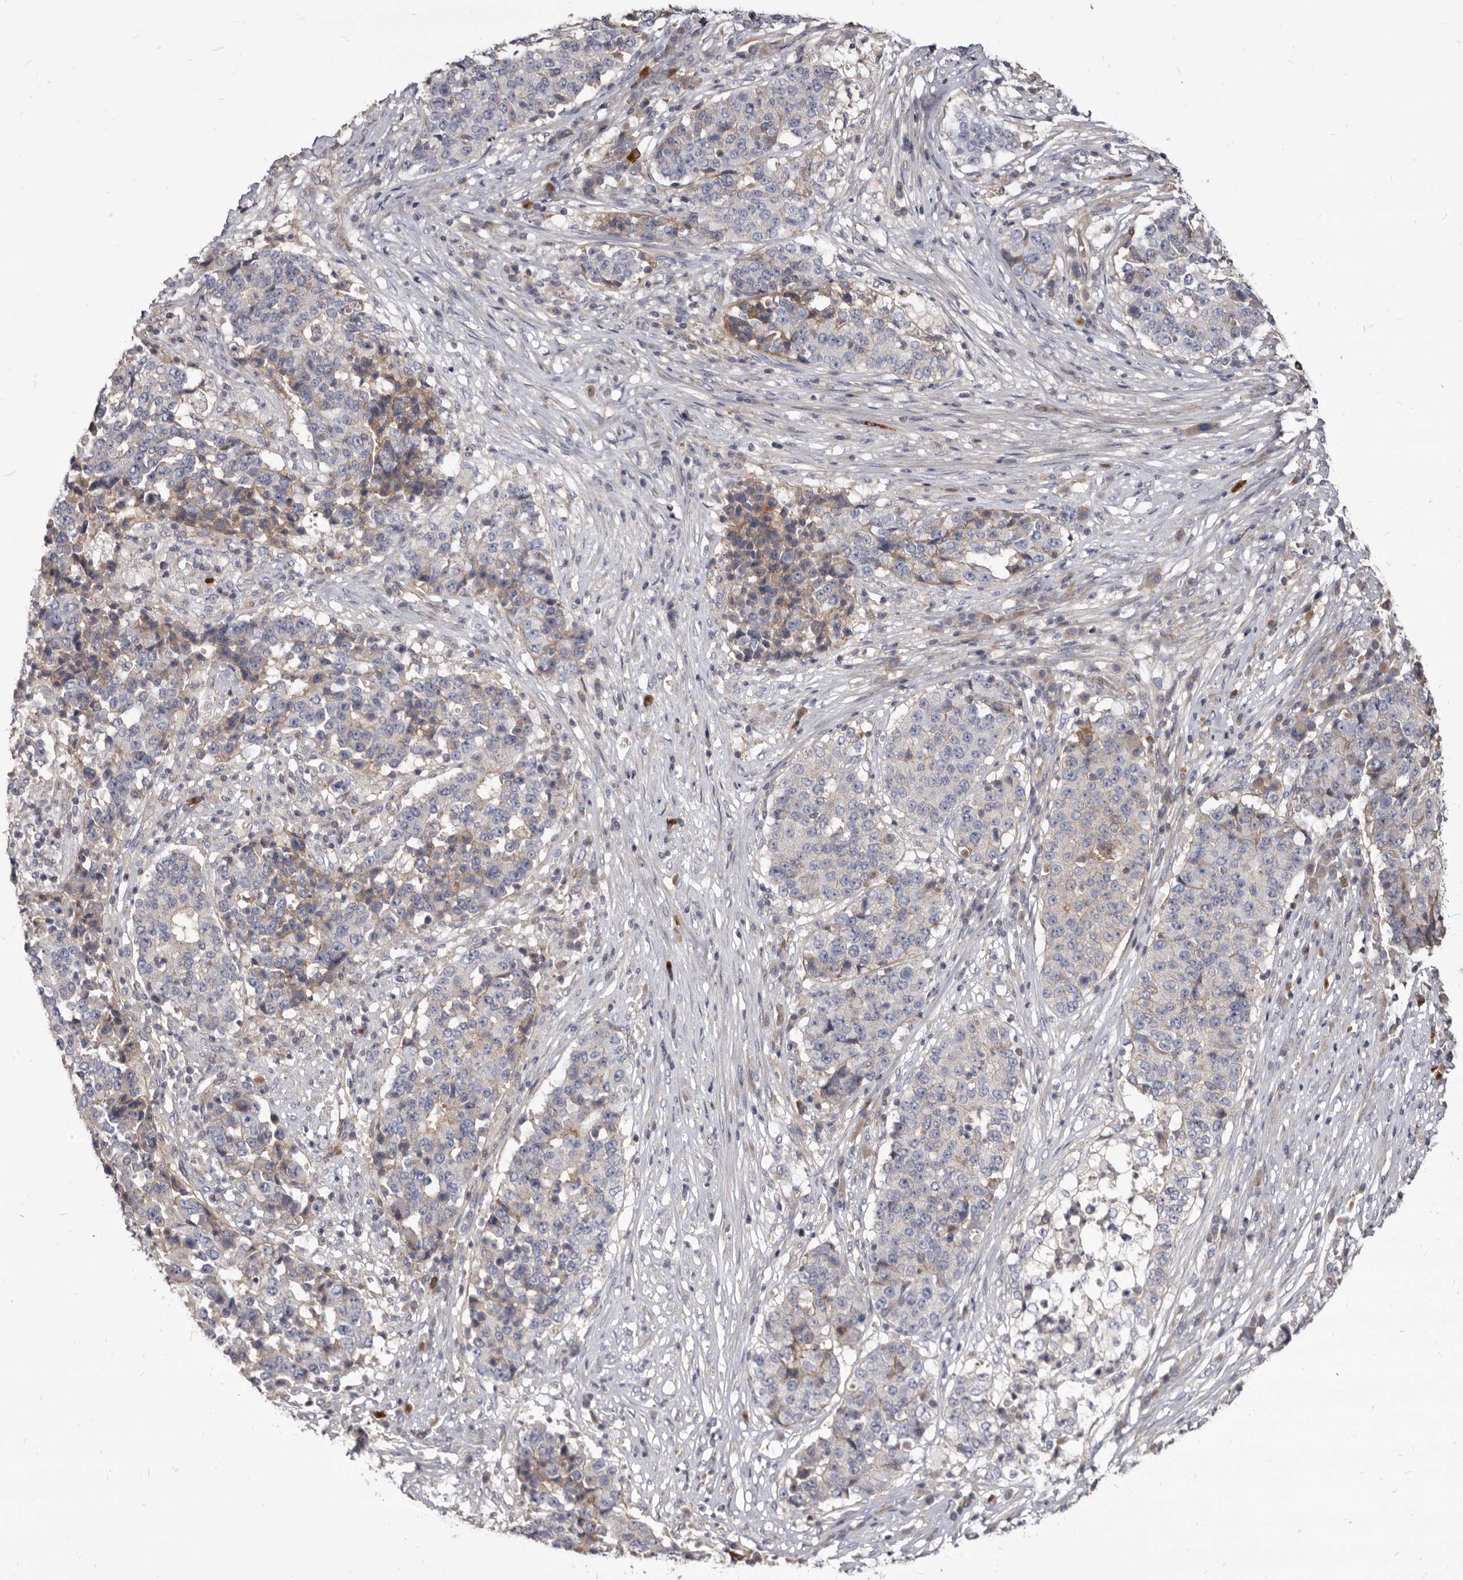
{"staining": {"intensity": "weak", "quantity": "<25%", "location": "cytoplasmic/membranous"}, "tissue": "stomach cancer", "cell_type": "Tumor cells", "image_type": "cancer", "snomed": [{"axis": "morphology", "description": "Adenocarcinoma, NOS"}, {"axis": "topography", "description": "Stomach"}], "caption": "The immunohistochemistry (IHC) histopathology image has no significant positivity in tumor cells of stomach cancer tissue.", "gene": "FAS", "patient": {"sex": "male", "age": 59}}